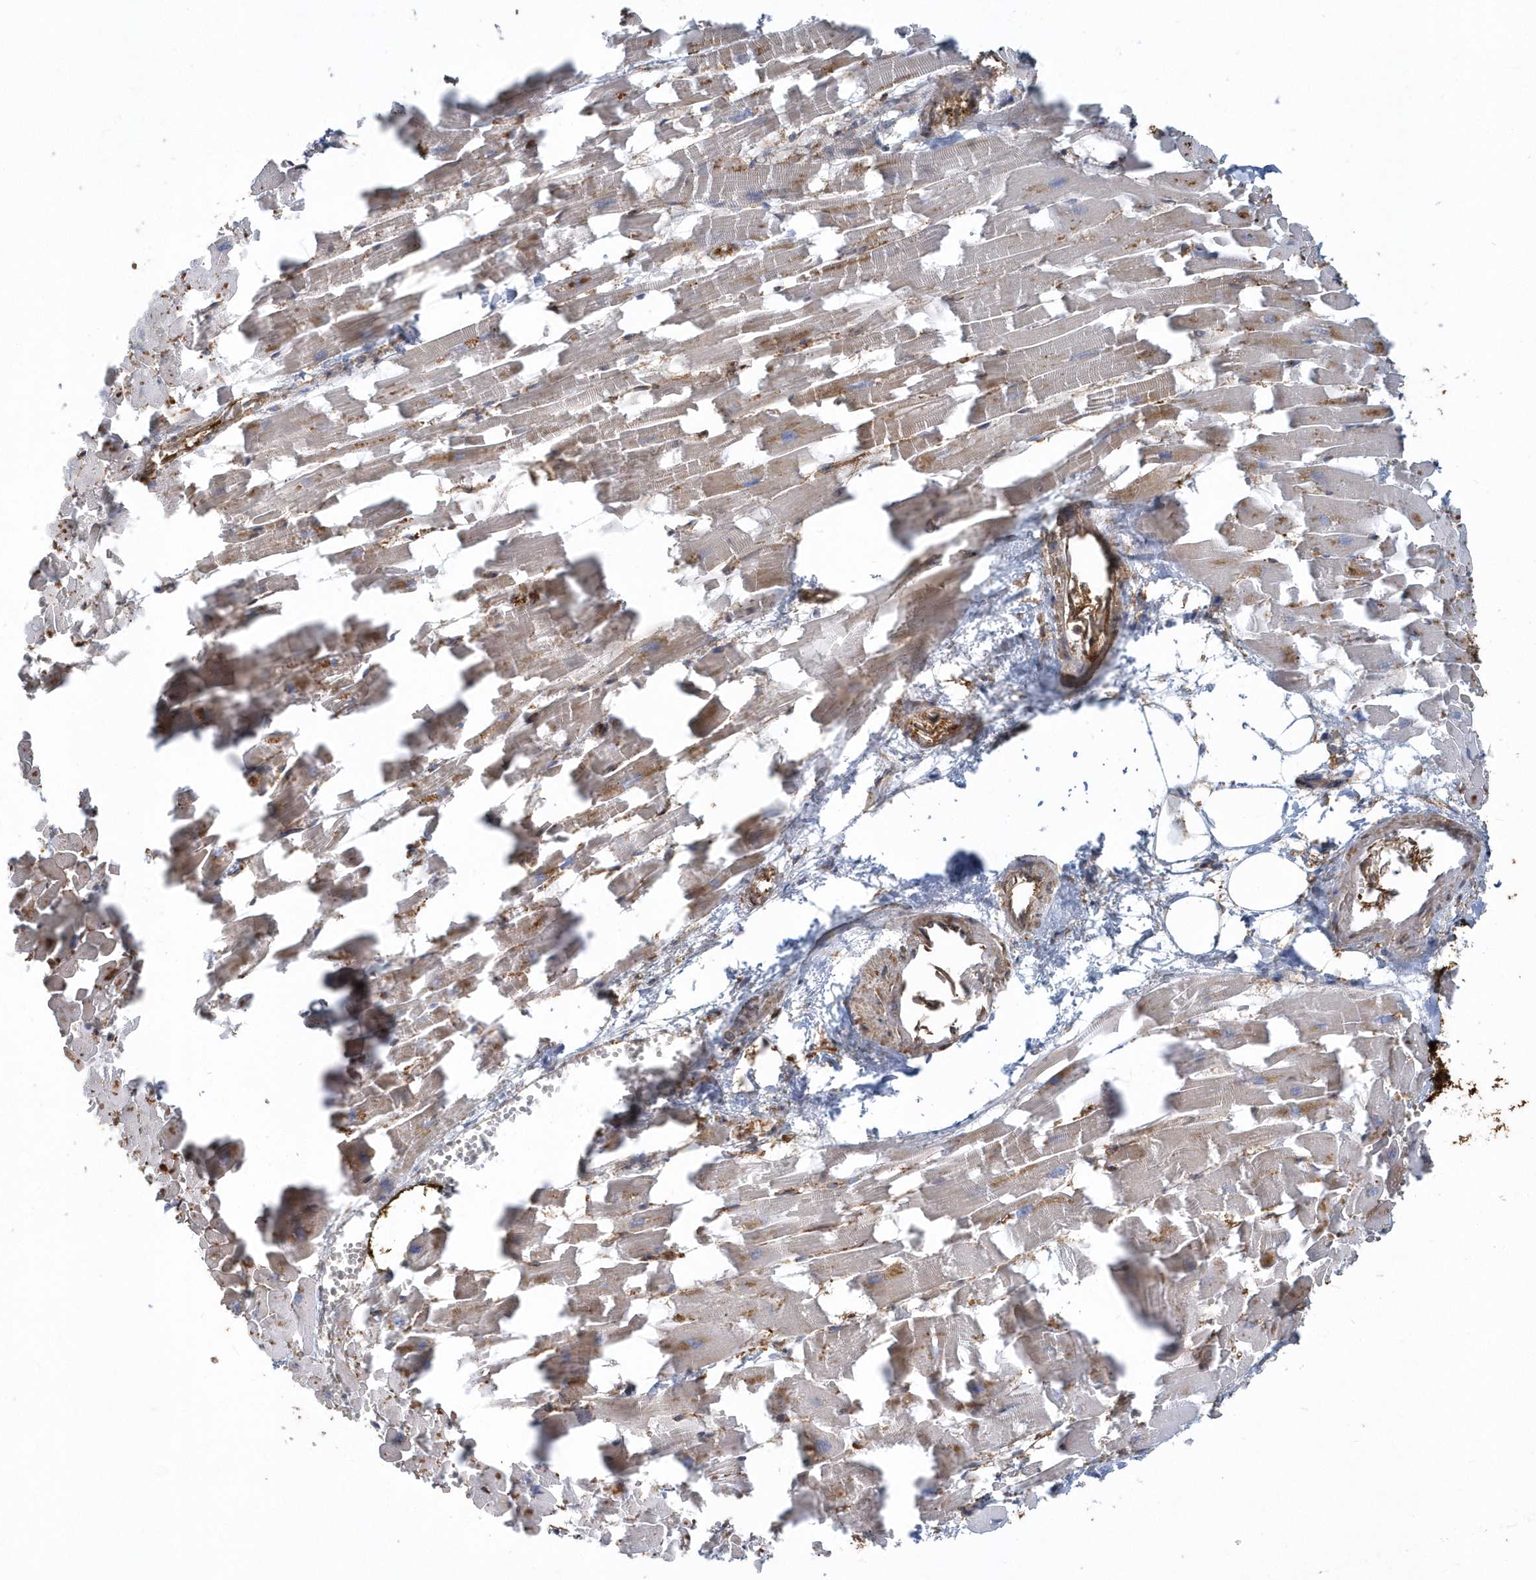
{"staining": {"intensity": "moderate", "quantity": ">75%", "location": "cytoplasmic/membranous"}, "tissue": "heart muscle", "cell_type": "Cardiomyocytes", "image_type": "normal", "snomed": [{"axis": "morphology", "description": "Normal tissue, NOS"}, {"axis": "topography", "description": "Heart"}], "caption": "Protein staining shows moderate cytoplasmic/membranous staining in about >75% of cardiomyocytes in unremarkable heart muscle.", "gene": "TRAIP", "patient": {"sex": "female", "age": 64}}